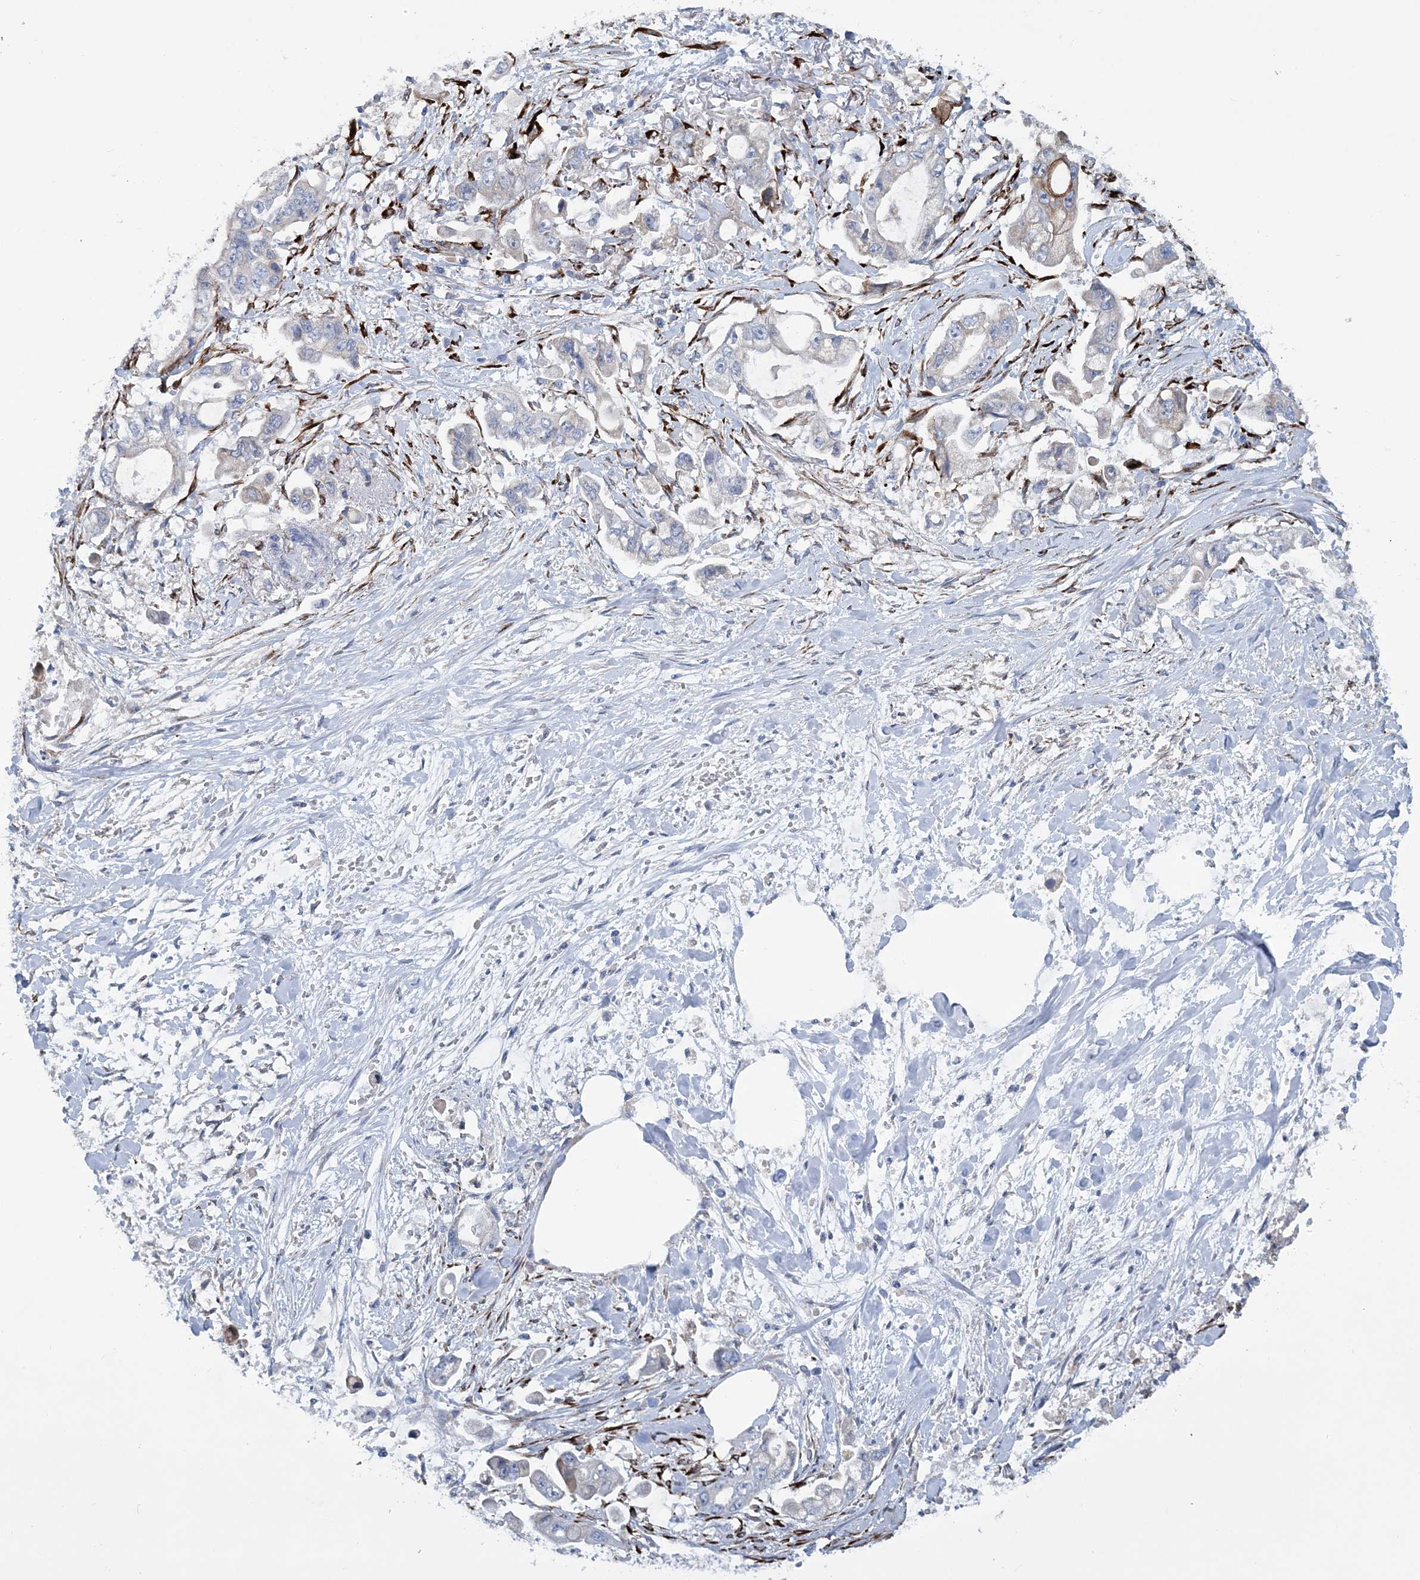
{"staining": {"intensity": "negative", "quantity": "none", "location": "none"}, "tissue": "stomach cancer", "cell_type": "Tumor cells", "image_type": "cancer", "snomed": [{"axis": "morphology", "description": "Adenocarcinoma, NOS"}, {"axis": "topography", "description": "Stomach"}], "caption": "A histopathology image of stomach cancer (adenocarcinoma) stained for a protein reveals no brown staining in tumor cells. The staining is performed using DAB brown chromogen with nuclei counter-stained in using hematoxylin.", "gene": "RAB11FIP5", "patient": {"sex": "male", "age": 62}}